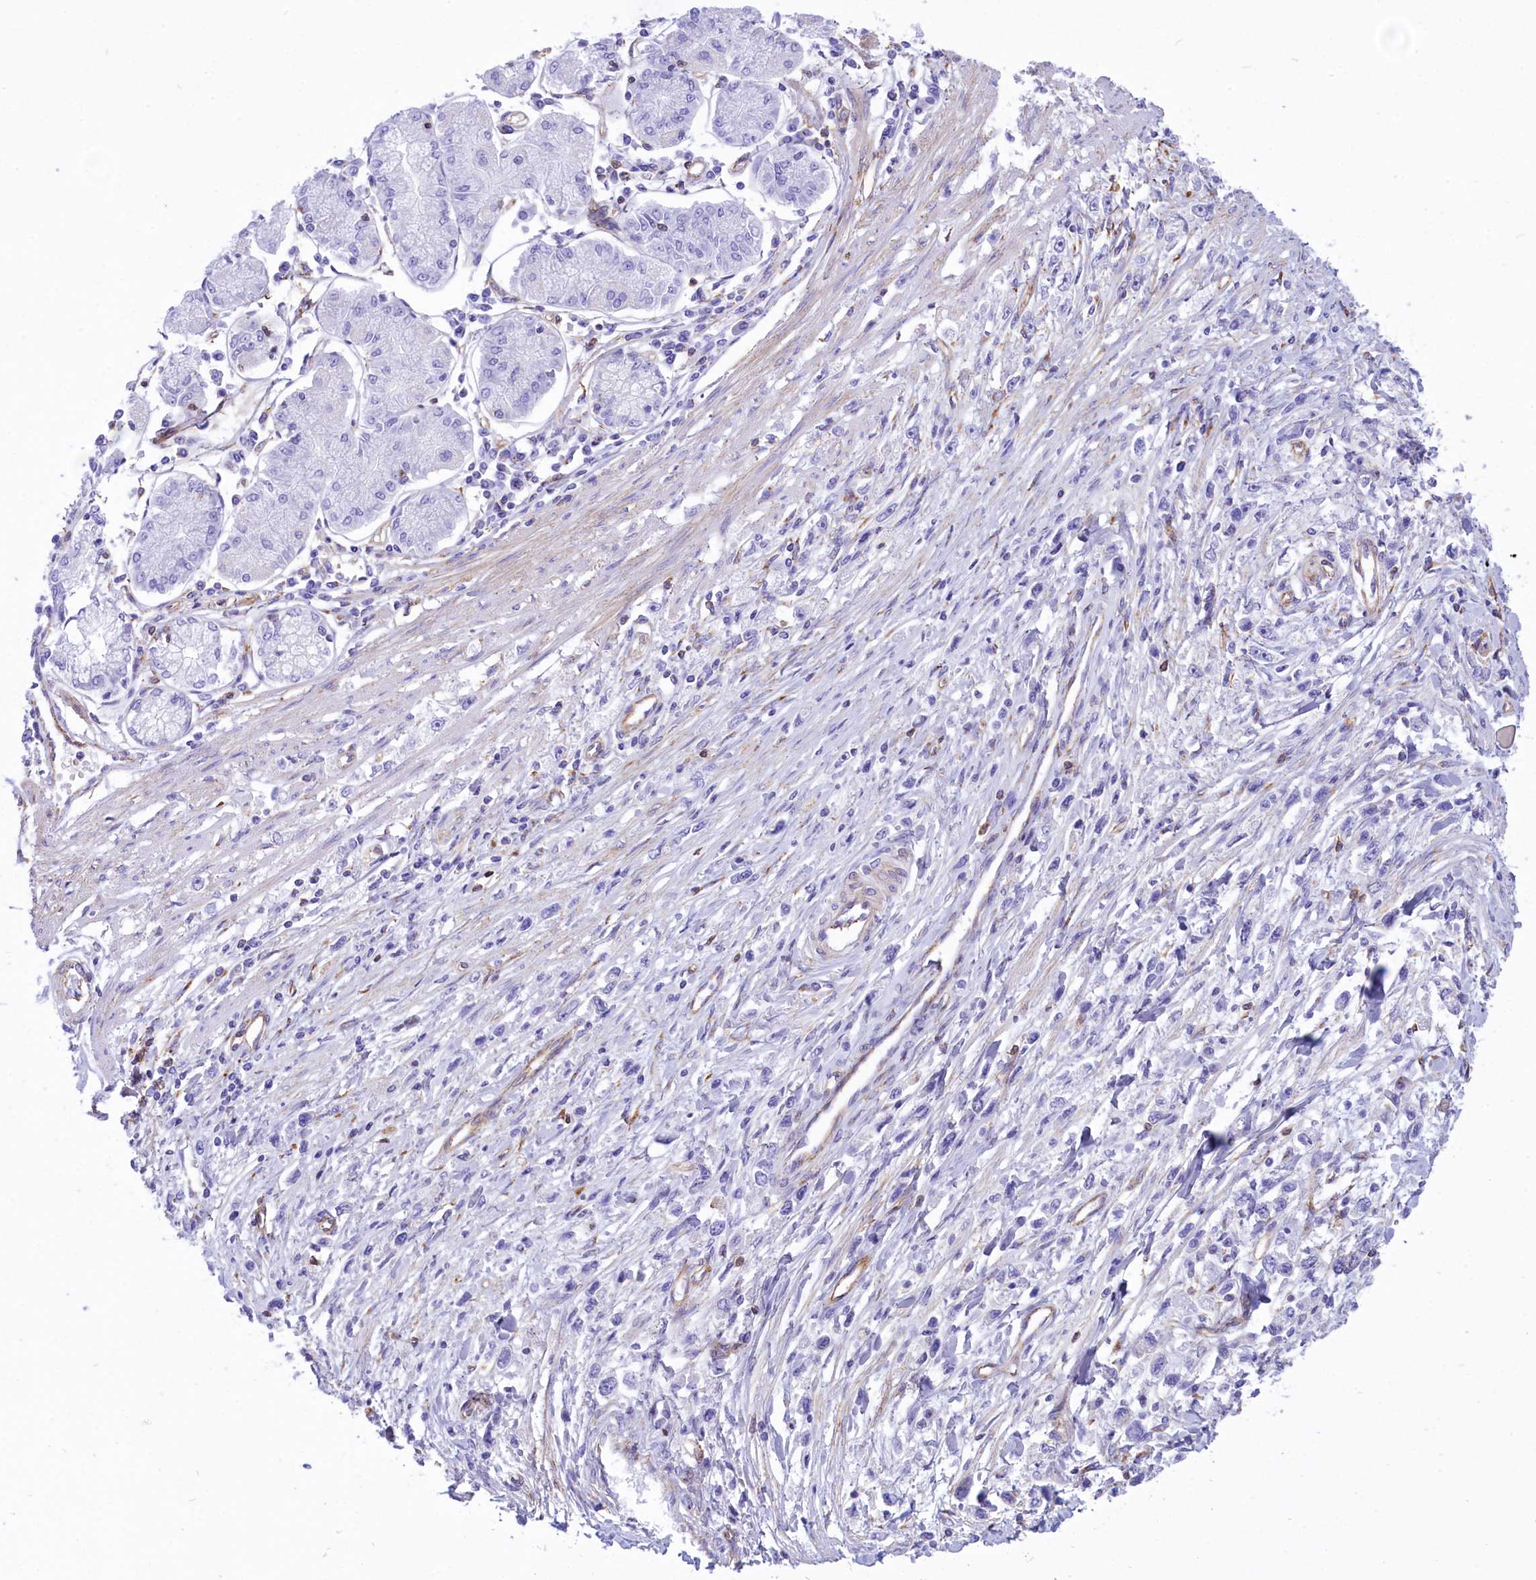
{"staining": {"intensity": "negative", "quantity": "none", "location": "none"}, "tissue": "stomach cancer", "cell_type": "Tumor cells", "image_type": "cancer", "snomed": [{"axis": "morphology", "description": "Adenocarcinoma, NOS"}, {"axis": "topography", "description": "Stomach"}], "caption": "IHC image of stomach adenocarcinoma stained for a protein (brown), which exhibits no expression in tumor cells. (Immunohistochemistry, brightfield microscopy, high magnification).", "gene": "SEPTIN9", "patient": {"sex": "female", "age": 59}}